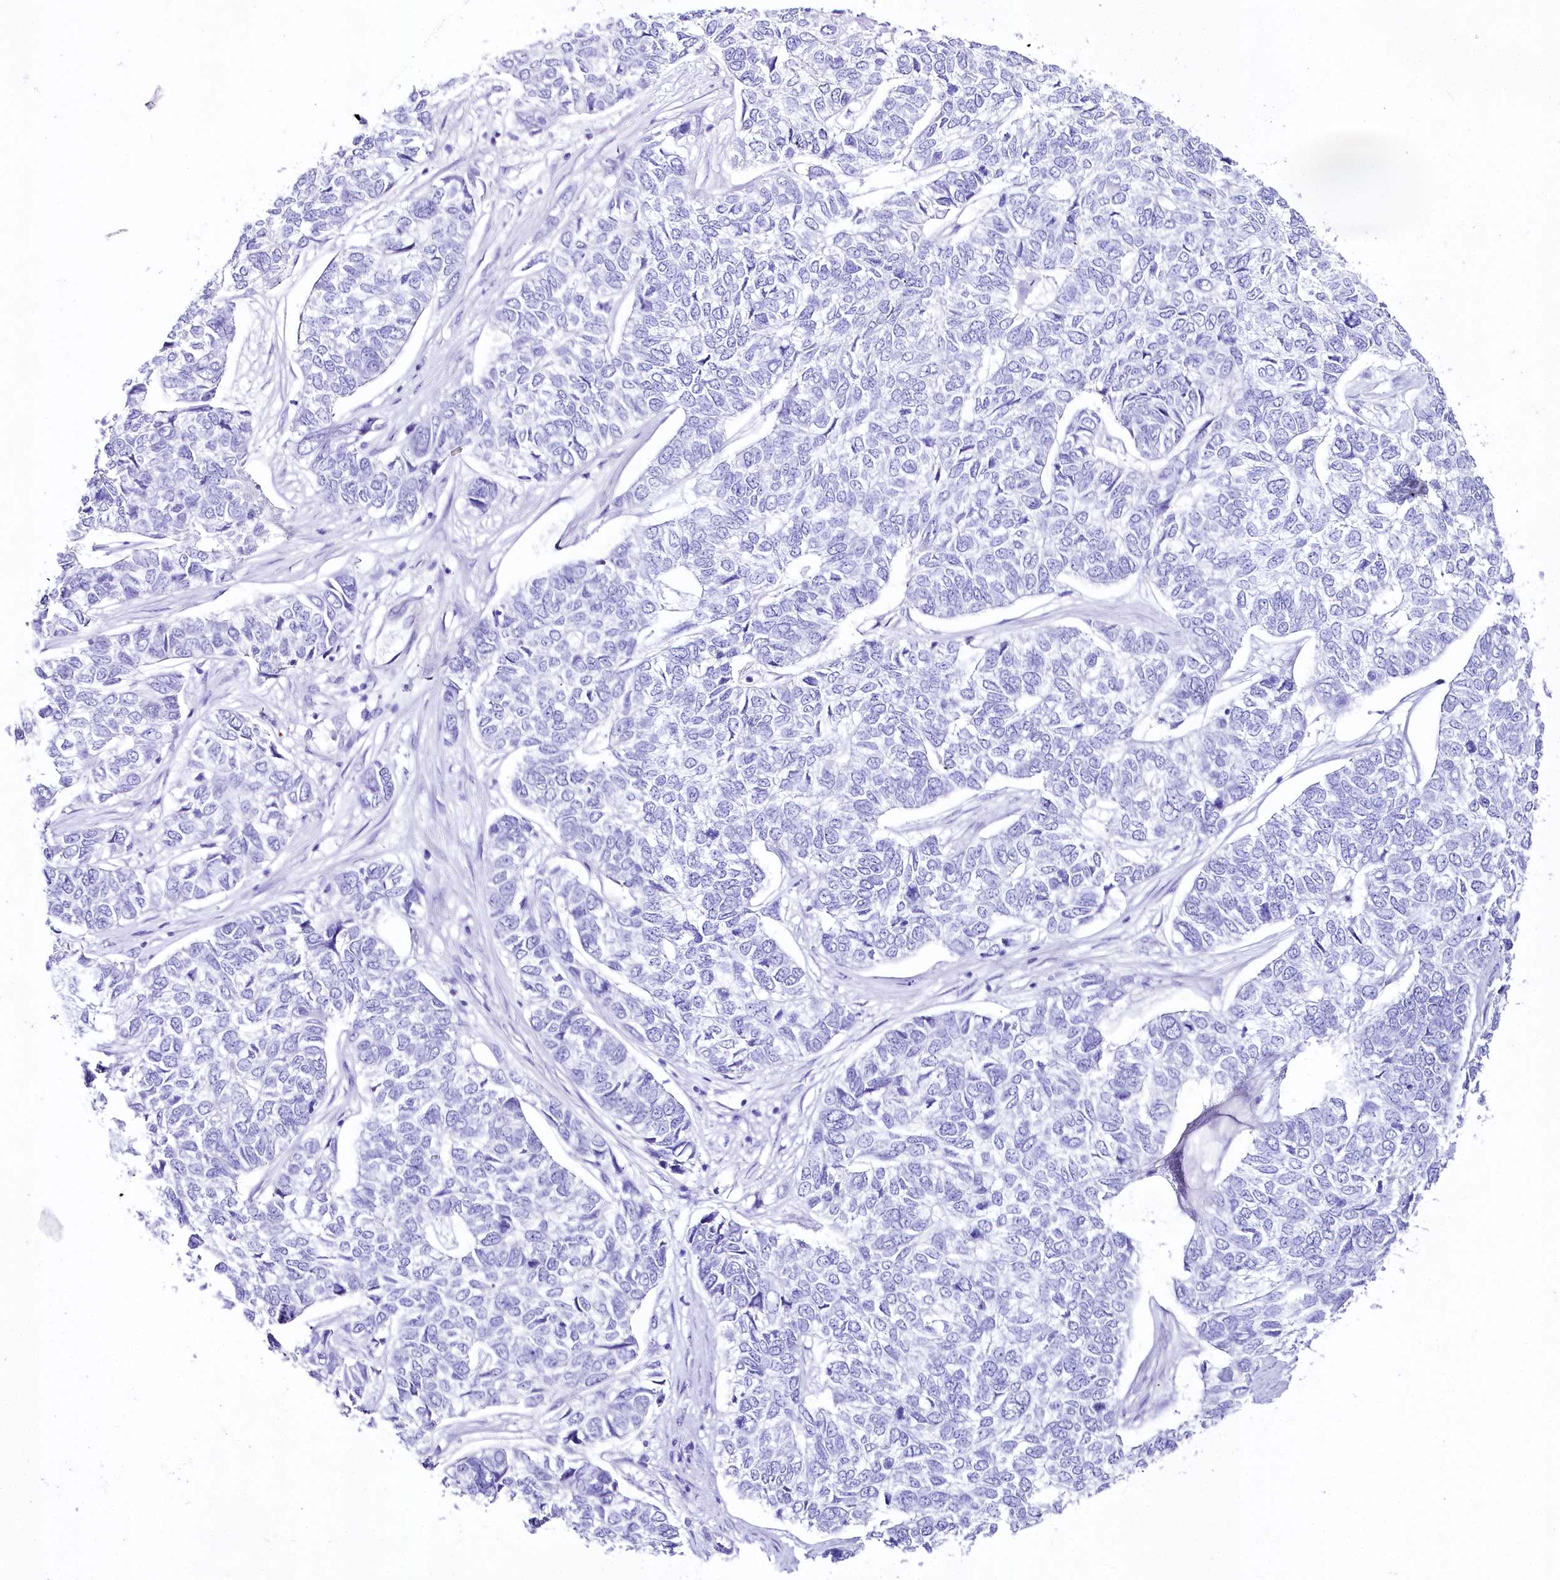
{"staining": {"intensity": "negative", "quantity": "none", "location": "none"}, "tissue": "skin cancer", "cell_type": "Tumor cells", "image_type": "cancer", "snomed": [{"axis": "morphology", "description": "Basal cell carcinoma"}, {"axis": "topography", "description": "Skin"}], "caption": "DAB immunohistochemical staining of human basal cell carcinoma (skin) demonstrates no significant staining in tumor cells.", "gene": "CSN3", "patient": {"sex": "female", "age": 65}}